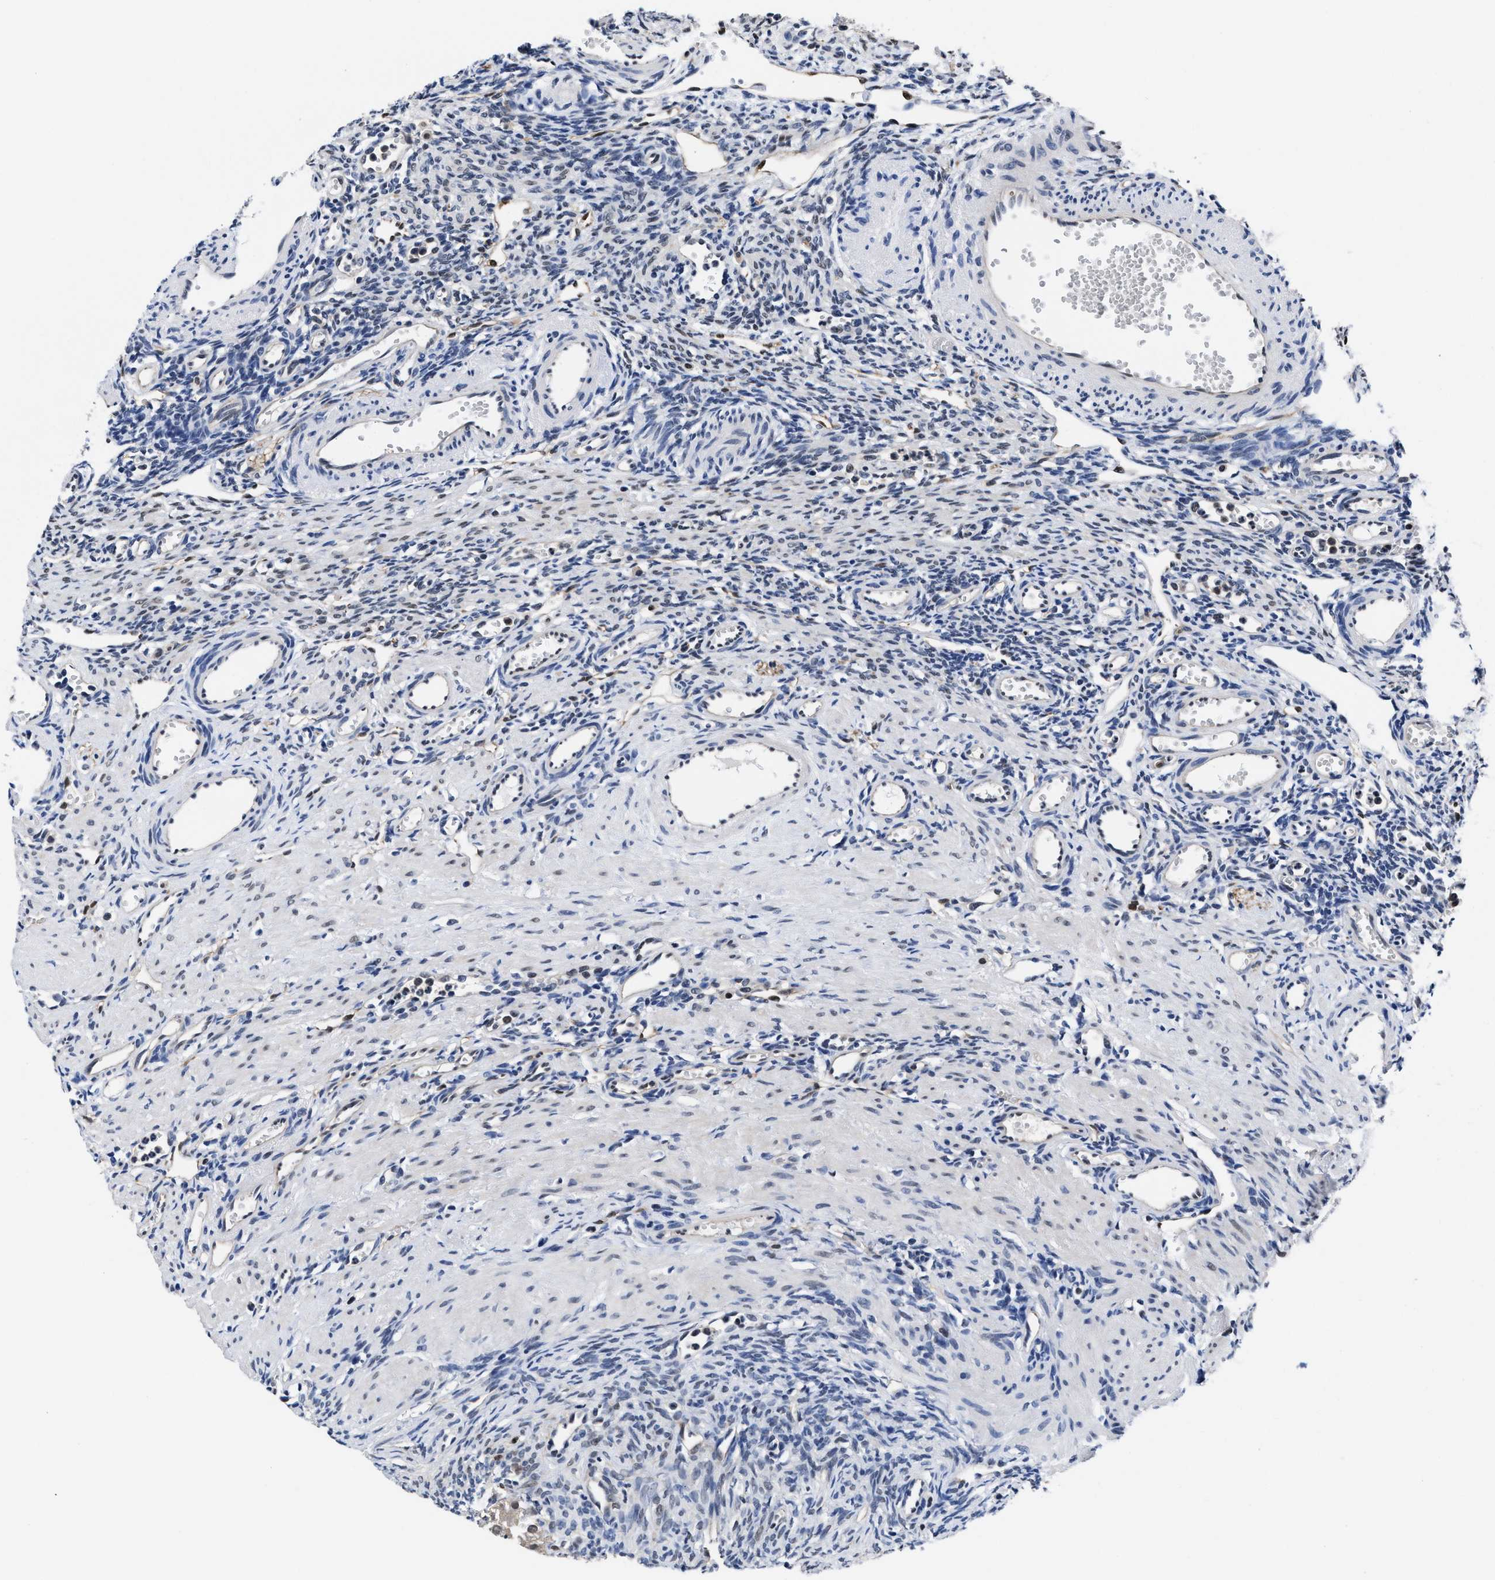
{"staining": {"intensity": "negative", "quantity": "none", "location": "none"}, "tissue": "ovary", "cell_type": "Ovarian stroma cells", "image_type": "normal", "snomed": [{"axis": "morphology", "description": "Normal tissue, NOS"}, {"axis": "topography", "description": "Ovary"}], "caption": "The micrograph reveals no staining of ovarian stroma cells in benign ovary.", "gene": "ACLY", "patient": {"sex": "female", "age": 33}}